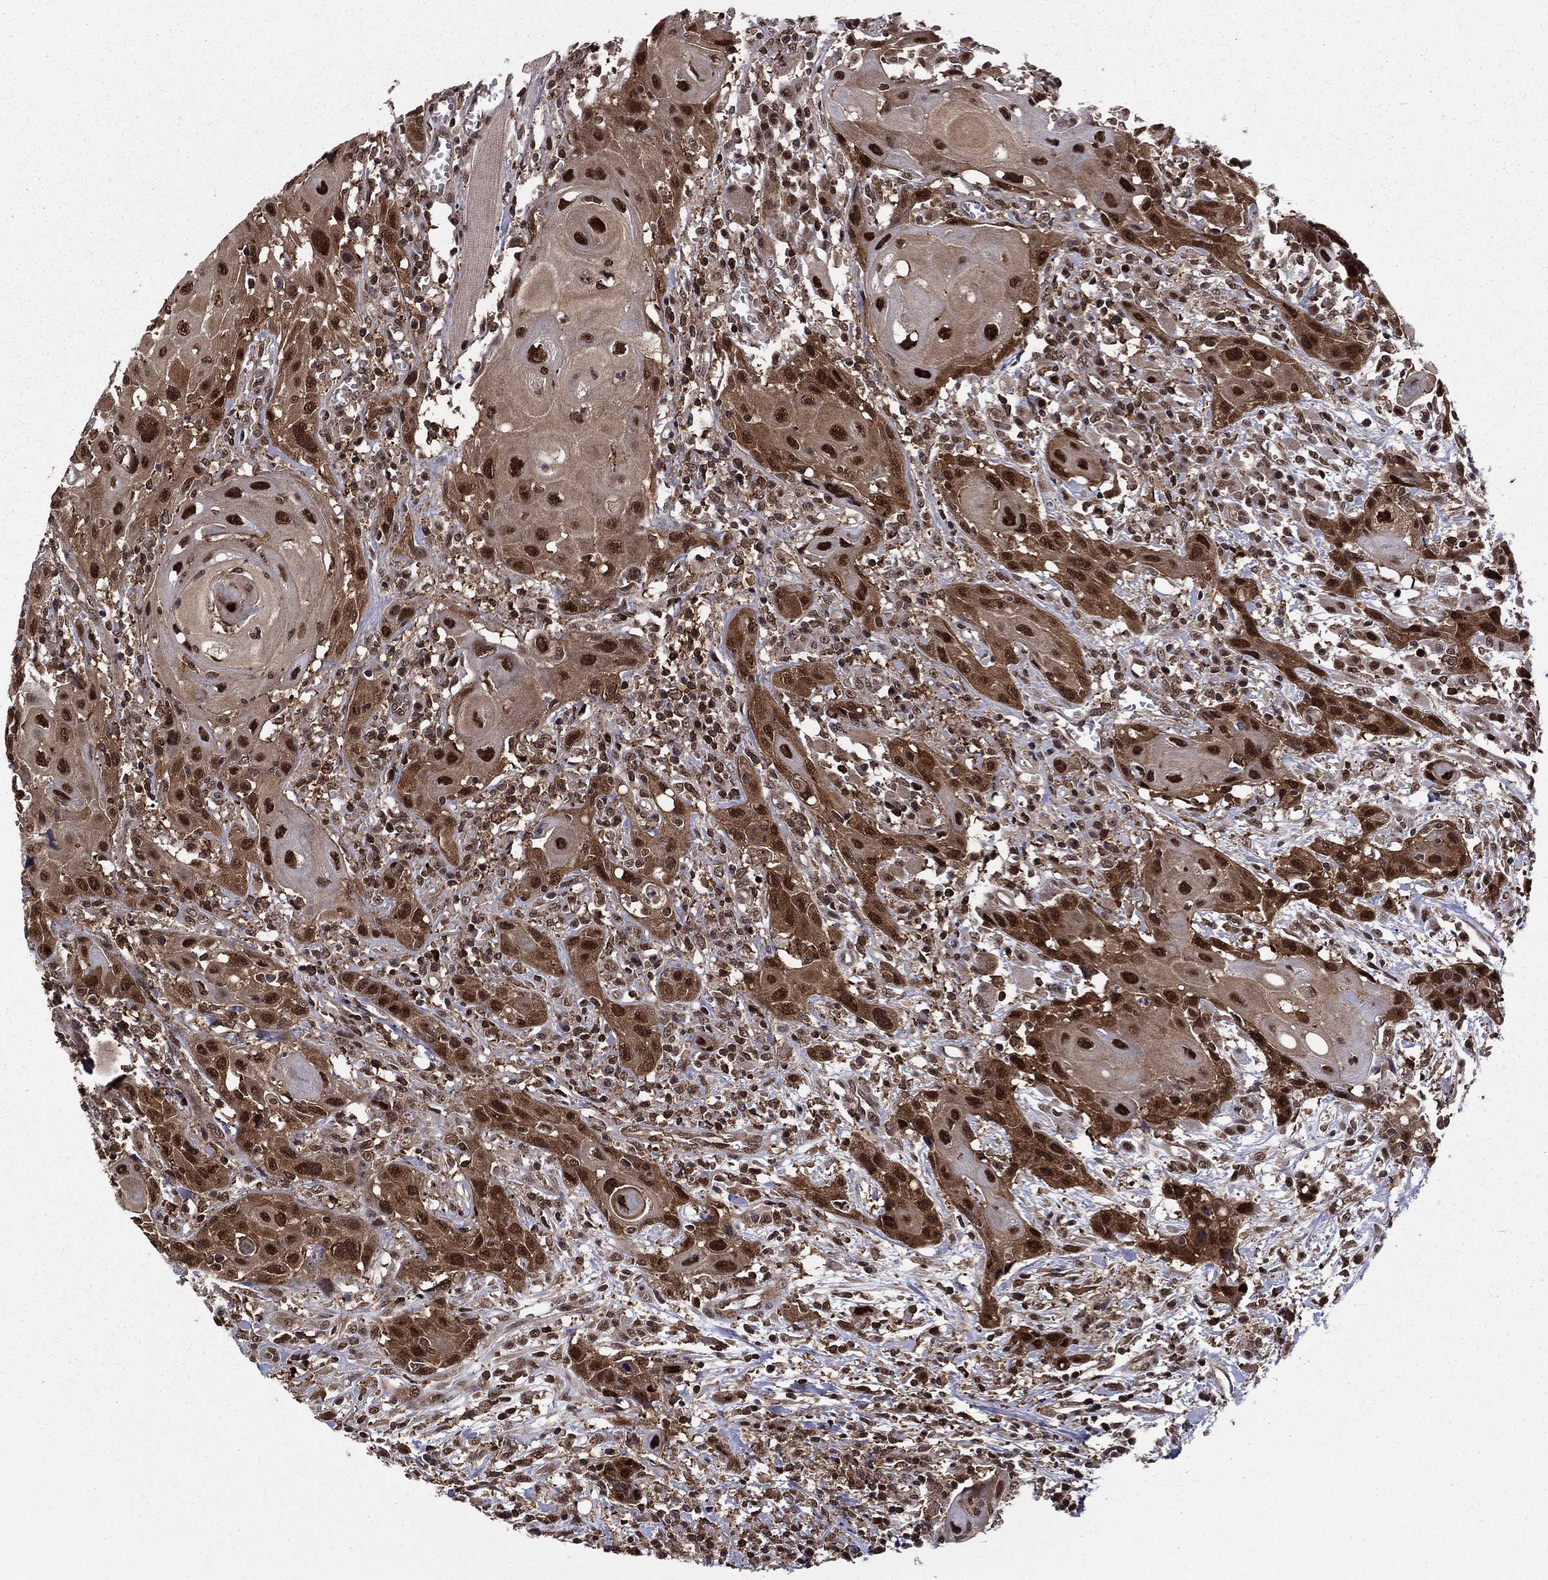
{"staining": {"intensity": "strong", "quantity": ">75%", "location": "nuclear"}, "tissue": "head and neck cancer", "cell_type": "Tumor cells", "image_type": "cancer", "snomed": [{"axis": "morphology", "description": "Normal tissue, NOS"}, {"axis": "morphology", "description": "Squamous cell carcinoma, NOS"}, {"axis": "topography", "description": "Oral tissue"}, {"axis": "topography", "description": "Head-Neck"}], "caption": "High-magnification brightfield microscopy of head and neck cancer (squamous cell carcinoma) stained with DAB (3,3'-diaminobenzidine) (brown) and counterstained with hematoxylin (blue). tumor cells exhibit strong nuclear expression is seen in about>75% of cells.", "gene": "PSMD2", "patient": {"sex": "male", "age": 71}}